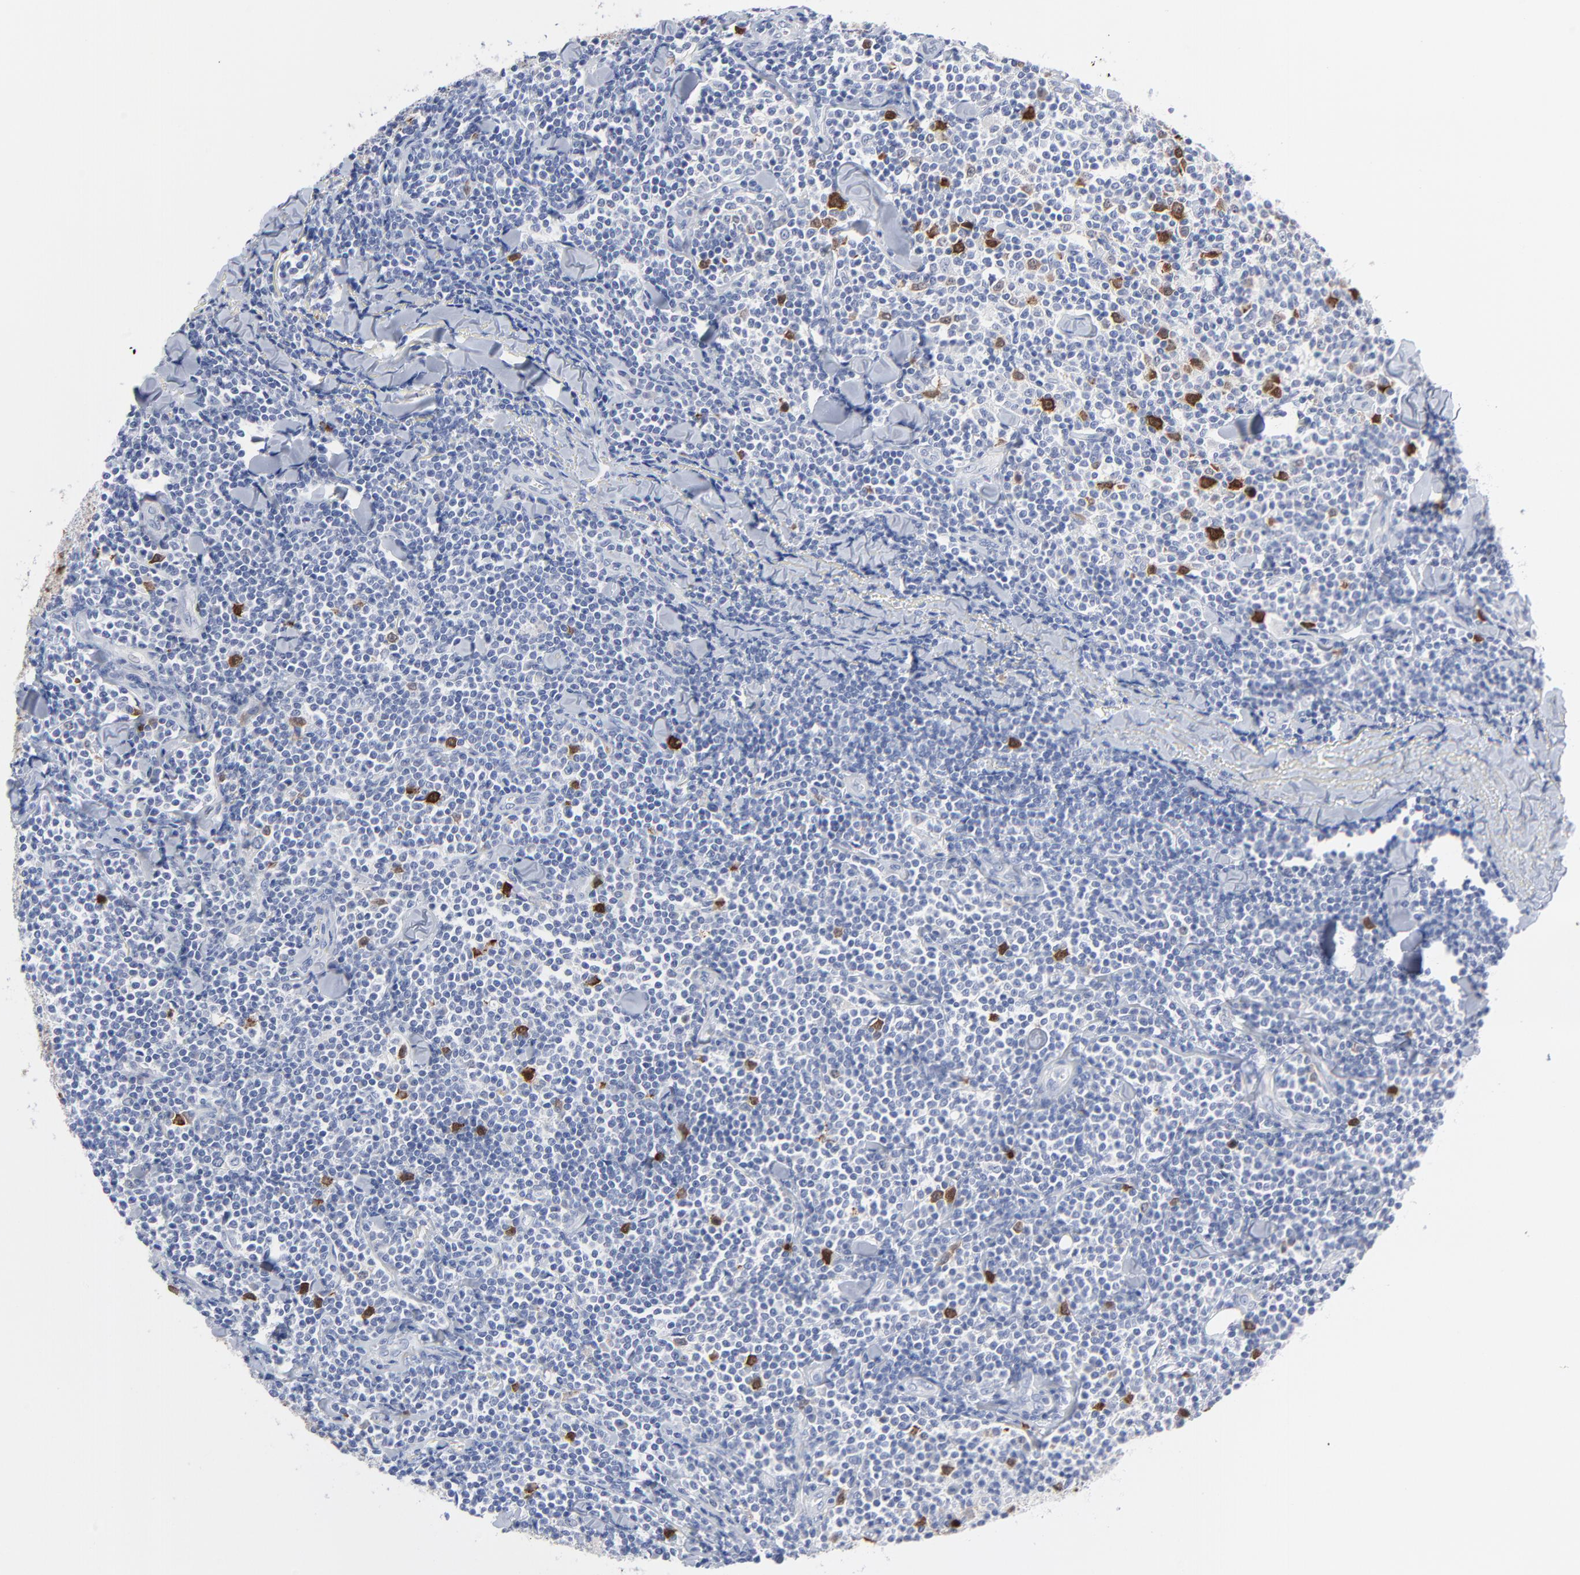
{"staining": {"intensity": "strong", "quantity": "<25%", "location": "cytoplasmic/membranous,nuclear"}, "tissue": "lymphoma", "cell_type": "Tumor cells", "image_type": "cancer", "snomed": [{"axis": "morphology", "description": "Malignant lymphoma, non-Hodgkin's type, Low grade"}, {"axis": "topography", "description": "Soft tissue"}], "caption": "Malignant lymphoma, non-Hodgkin's type (low-grade) stained with DAB IHC shows medium levels of strong cytoplasmic/membranous and nuclear staining in approximately <25% of tumor cells. The staining was performed using DAB, with brown indicating positive protein expression. Nuclei are stained blue with hematoxylin.", "gene": "CDK1", "patient": {"sex": "male", "age": 92}}